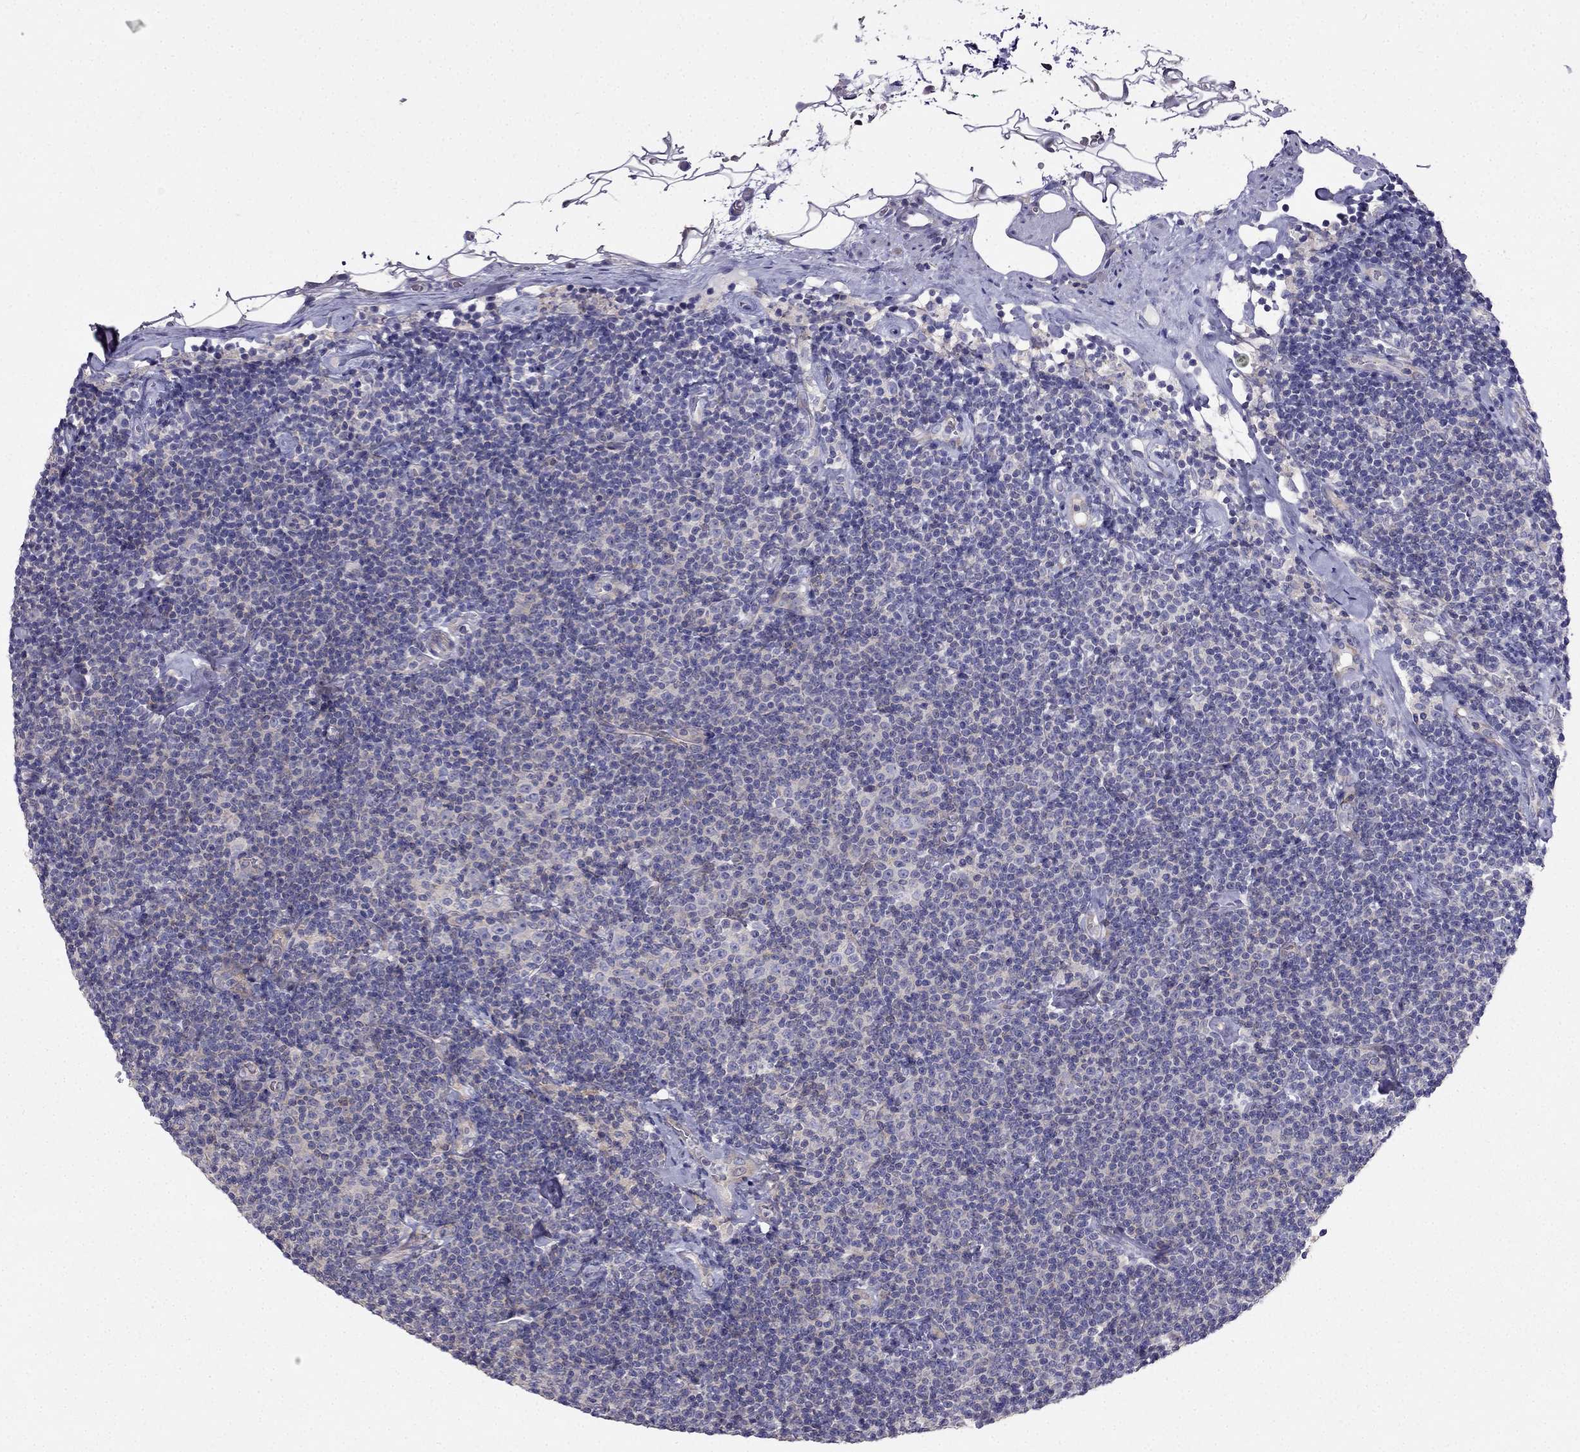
{"staining": {"intensity": "negative", "quantity": "none", "location": "none"}, "tissue": "lymphoma", "cell_type": "Tumor cells", "image_type": "cancer", "snomed": [{"axis": "morphology", "description": "Malignant lymphoma, non-Hodgkin's type, Low grade"}, {"axis": "topography", "description": "Lymph node"}], "caption": "DAB (3,3'-diaminobenzidine) immunohistochemical staining of lymphoma displays no significant positivity in tumor cells. (Brightfield microscopy of DAB immunohistochemistry at high magnification).", "gene": "AS3MT", "patient": {"sex": "male", "age": 81}}